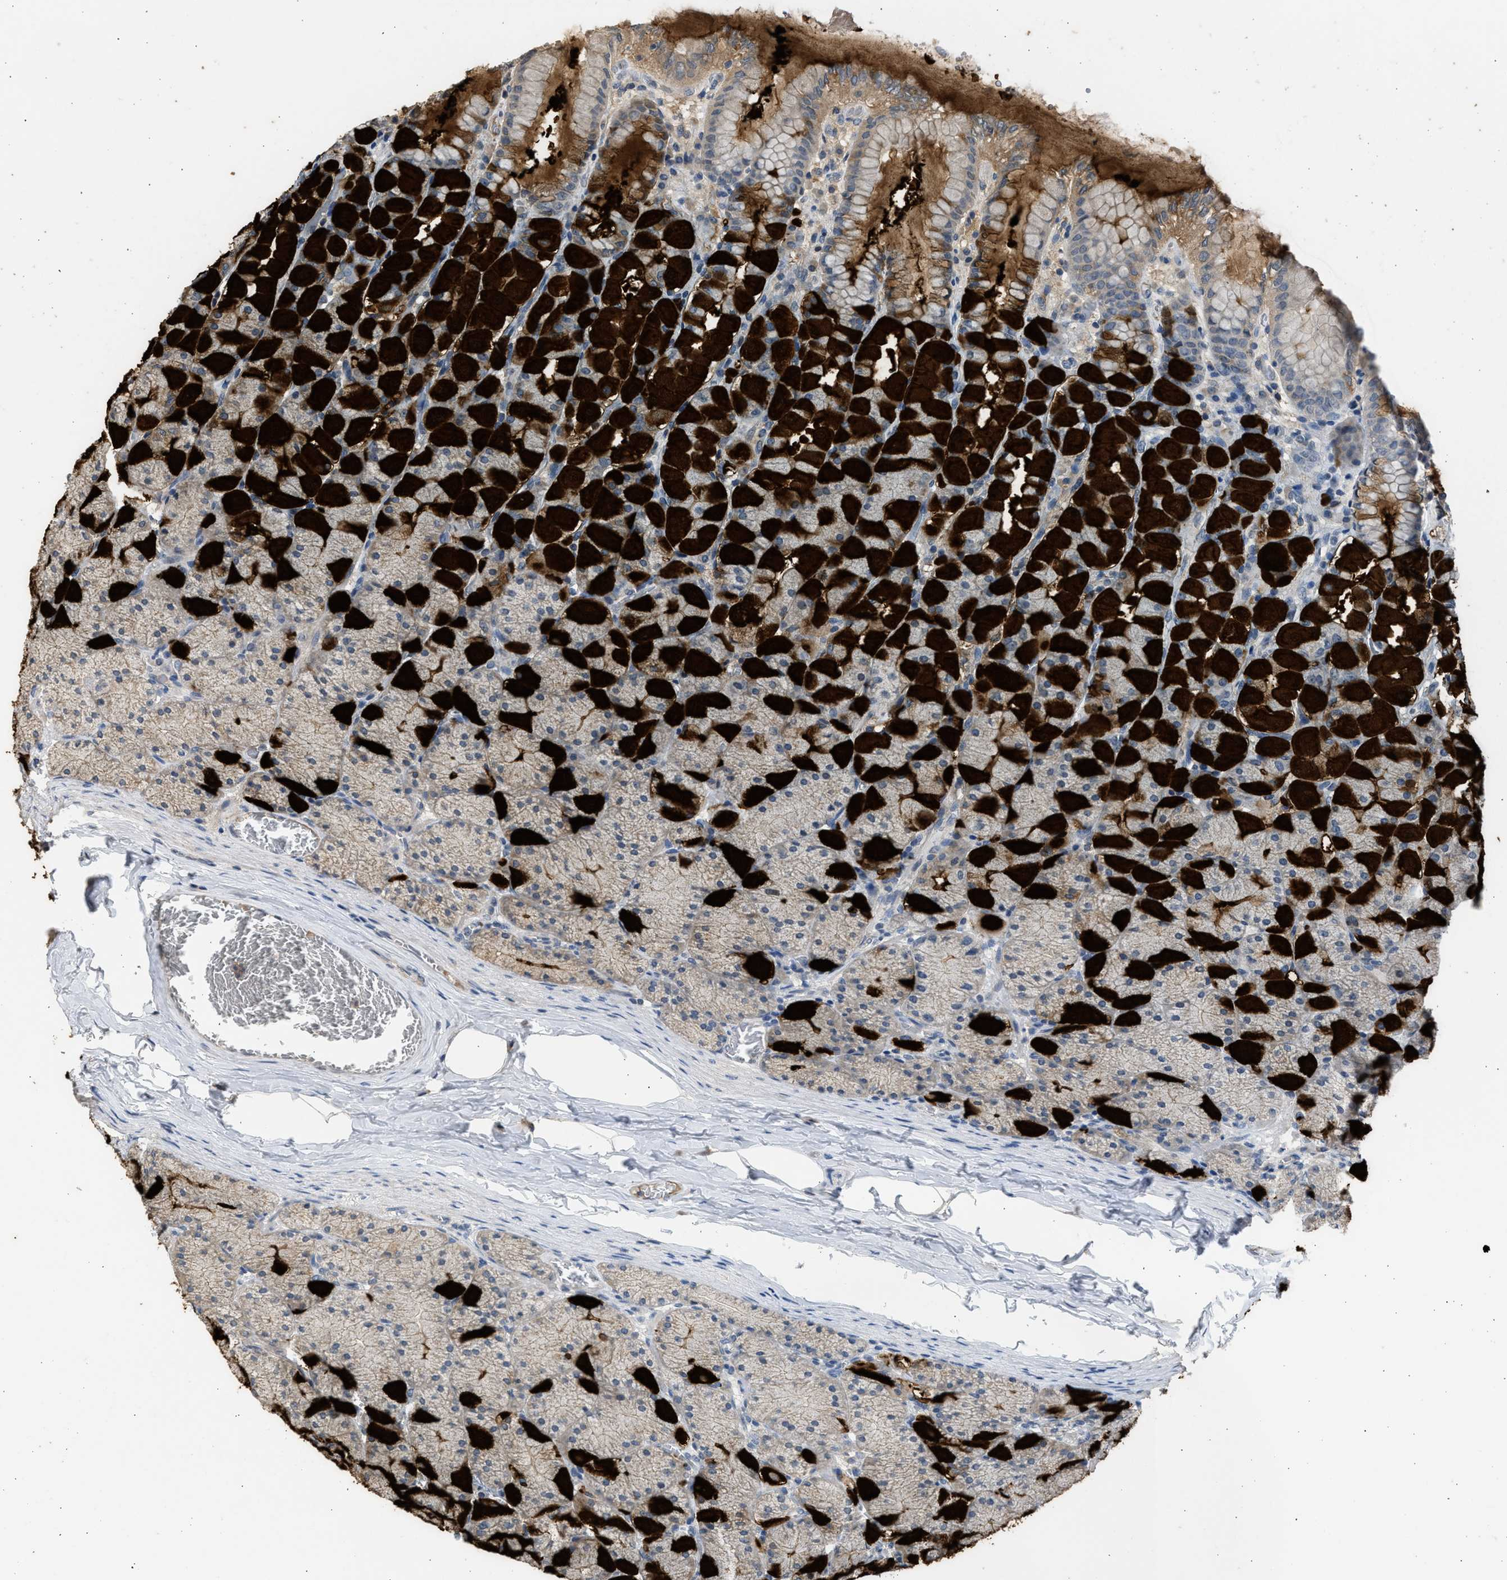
{"staining": {"intensity": "strong", "quantity": "25%-75%", "location": "cytoplasmic/membranous"}, "tissue": "stomach", "cell_type": "Glandular cells", "image_type": "normal", "snomed": [{"axis": "morphology", "description": "Normal tissue, NOS"}, {"axis": "topography", "description": "Stomach, upper"}], "caption": "Brown immunohistochemical staining in normal human stomach exhibits strong cytoplasmic/membranous positivity in approximately 25%-75% of glandular cells.", "gene": "SULT2A1", "patient": {"sex": "female", "age": 56}}